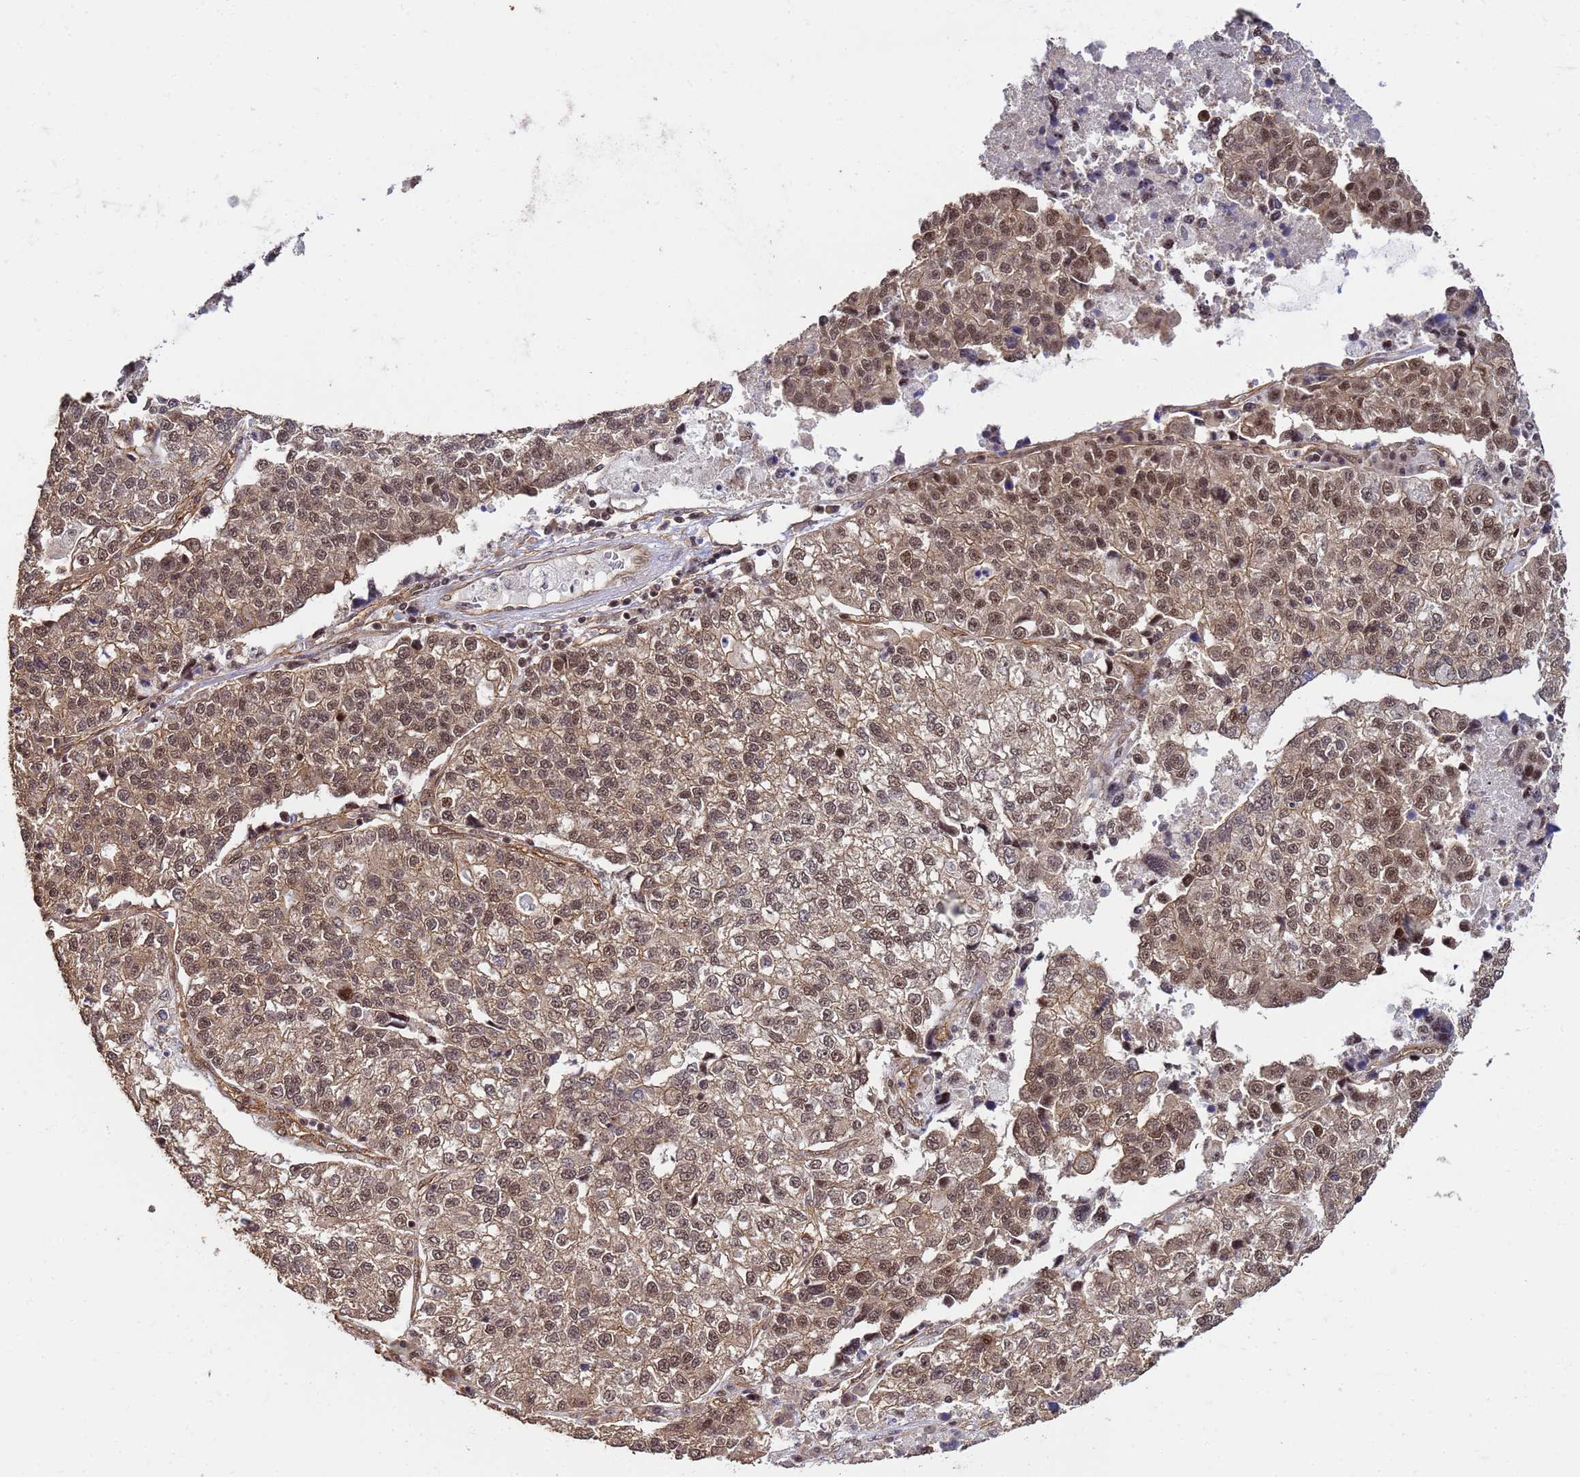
{"staining": {"intensity": "moderate", "quantity": ">75%", "location": "cytoplasmic/membranous,nuclear"}, "tissue": "lung cancer", "cell_type": "Tumor cells", "image_type": "cancer", "snomed": [{"axis": "morphology", "description": "Adenocarcinoma, NOS"}, {"axis": "topography", "description": "Lung"}], "caption": "DAB (3,3'-diaminobenzidine) immunohistochemical staining of human lung cancer exhibits moderate cytoplasmic/membranous and nuclear protein positivity in approximately >75% of tumor cells.", "gene": "SYF2", "patient": {"sex": "male", "age": 49}}